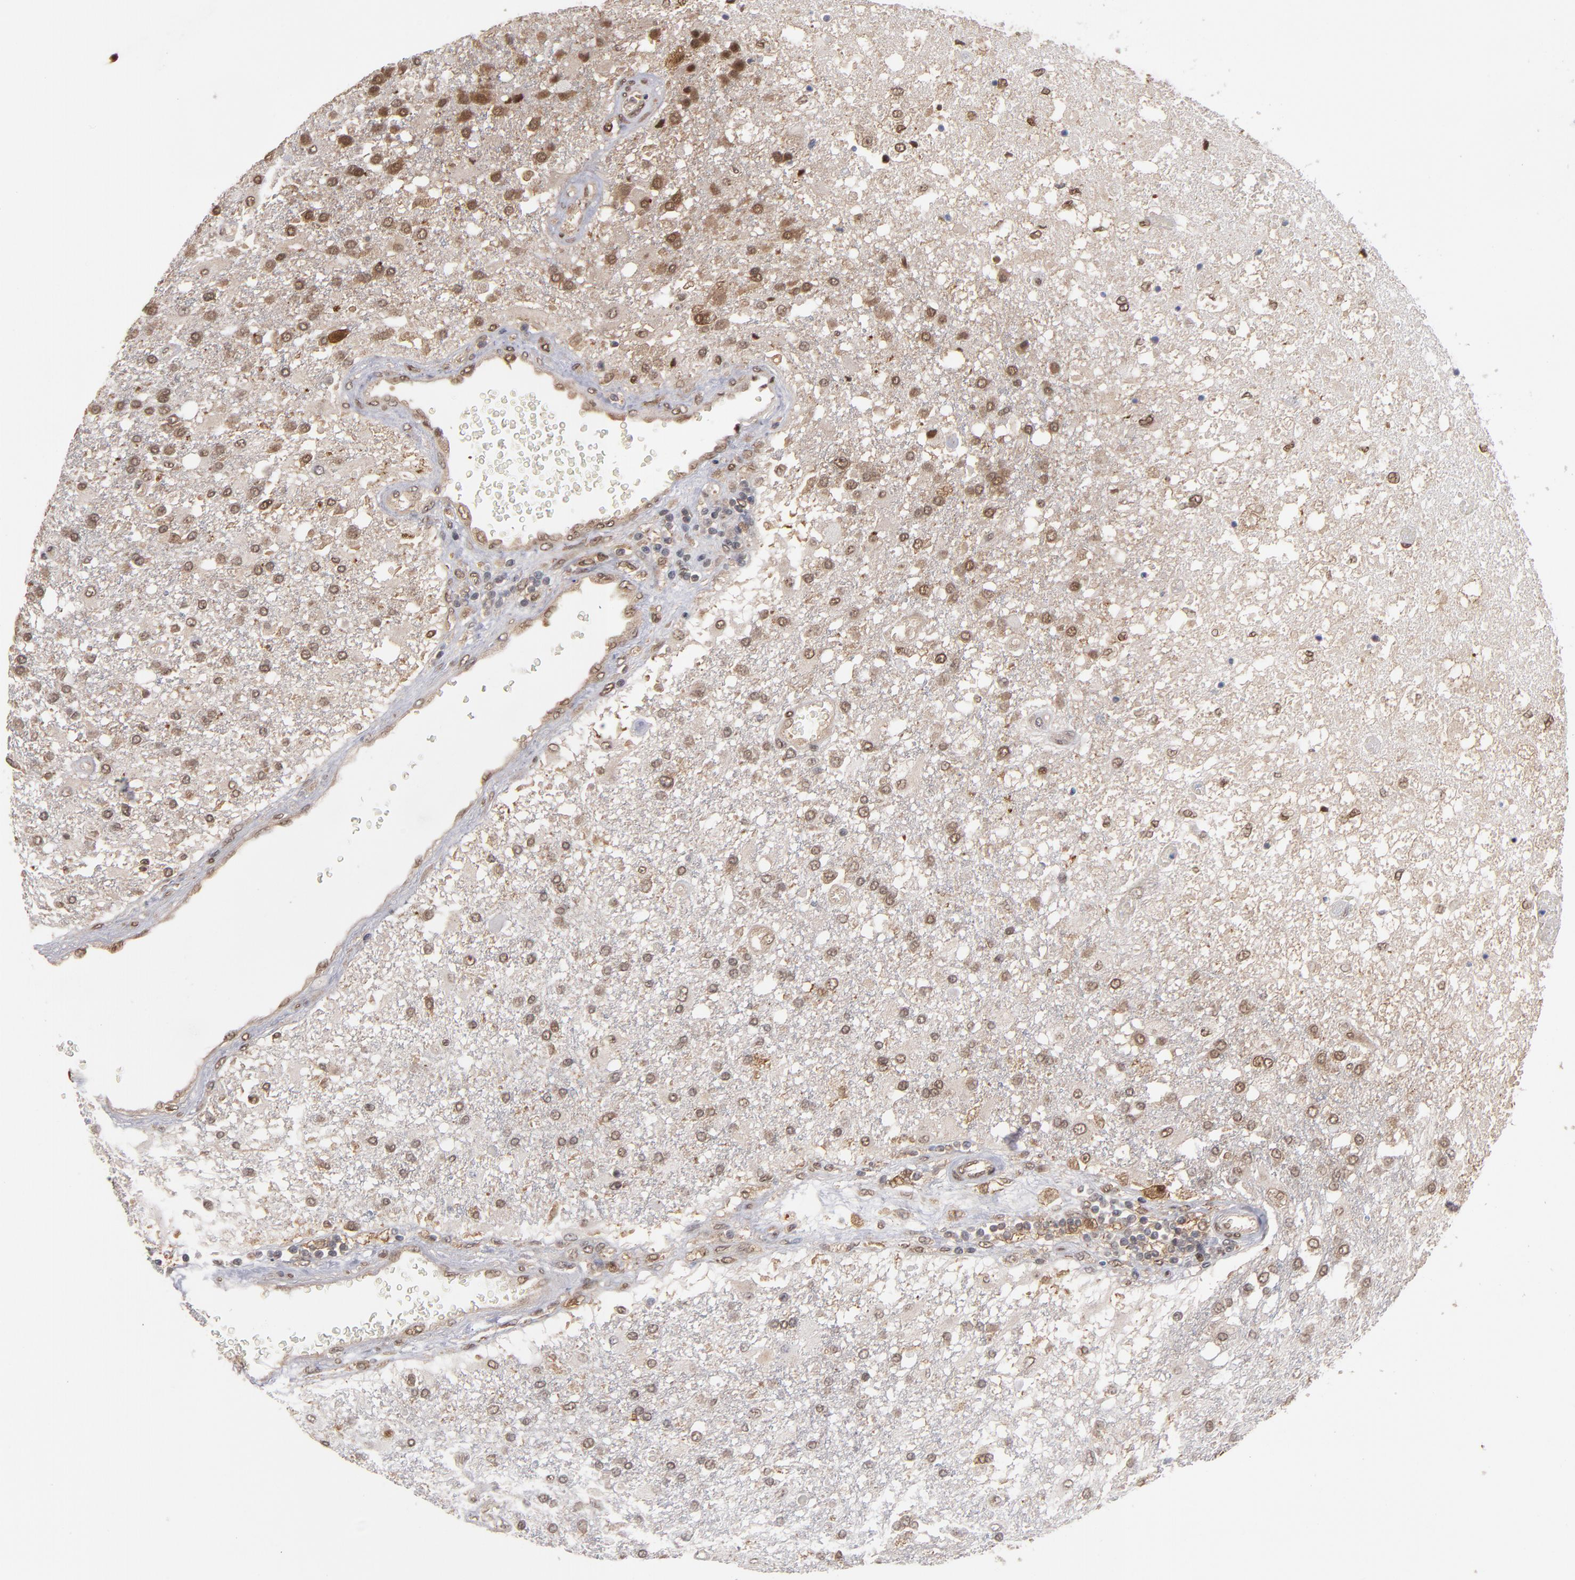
{"staining": {"intensity": "weak", "quantity": ">75%", "location": "nuclear"}, "tissue": "glioma", "cell_type": "Tumor cells", "image_type": "cancer", "snomed": [{"axis": "morphology", "description": "Glioma, malignant, High grade"}, {"axis": "topography", "description": "Cerebral cortex"}], "caption": "Glioma stained with immunohistochemistry (IHC) shows weak nuclear positivity in about >75% of tumor cells. (DAB (3,3'-diaminobenzidine) = brown stain, brightfield microscopy at high magnification).", "gene": "HUWE1", "patient": {"sex": "male", "age": 79}}